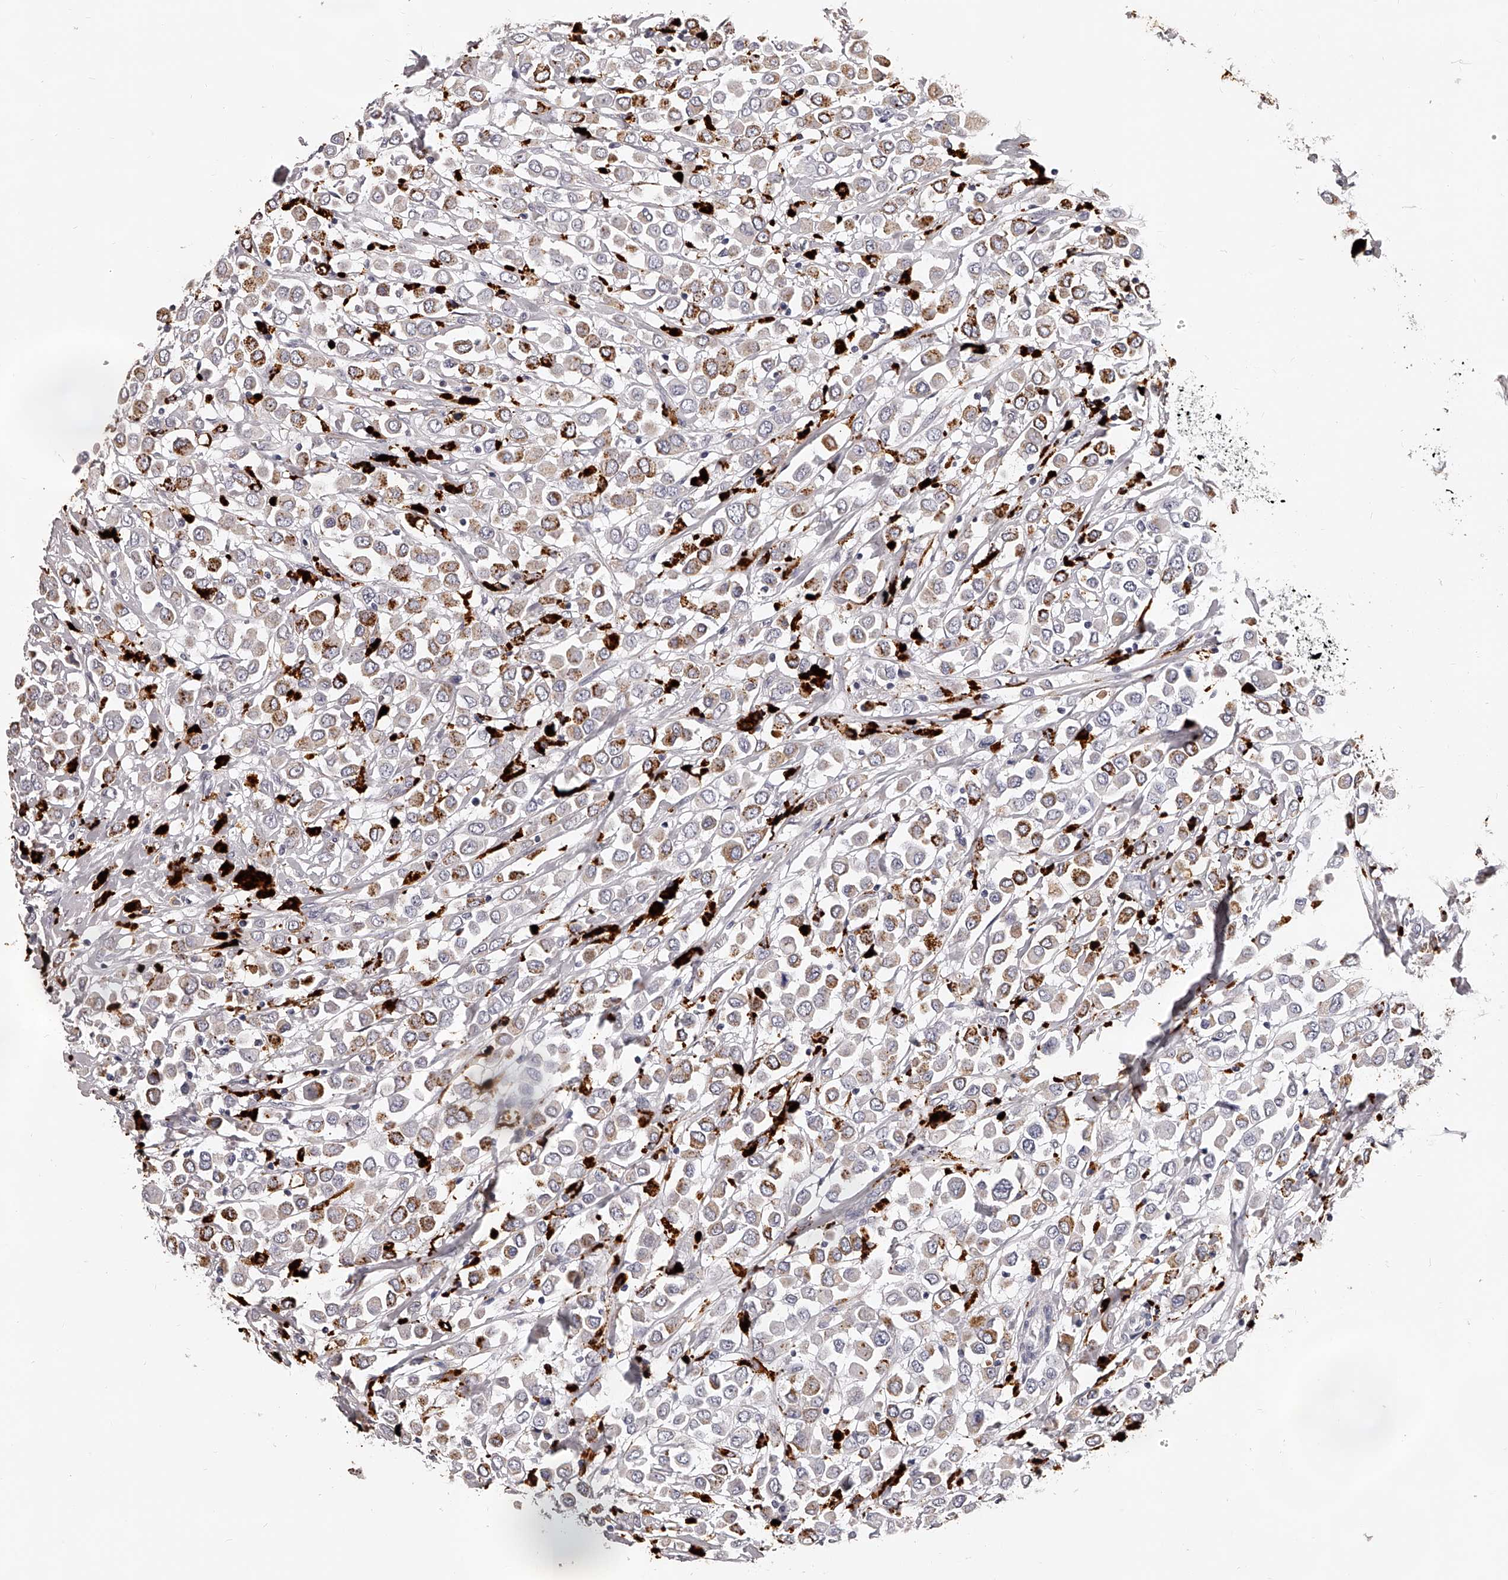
{"staining": {"intensity": "moderate", "quantity": "25%-75%", "location": "cytoplasmic/membranous"}, "tissue": "breast cancer", "cell_type": "Tumor cells", "image_type": "cancer", "snomed": [{"axis": "morphology", "description": "Duct carcinoma"}, {"axis": "topography", "description": "Breast"}], "caption": "This is an image of immunohistochemistry (IHC) staining of breast cancer, which shows moderate expression in the cytoplasmic/membranous of tumor cells.", "gene": "DMRT1", "patient": {"sex": "female", "age": 61}}